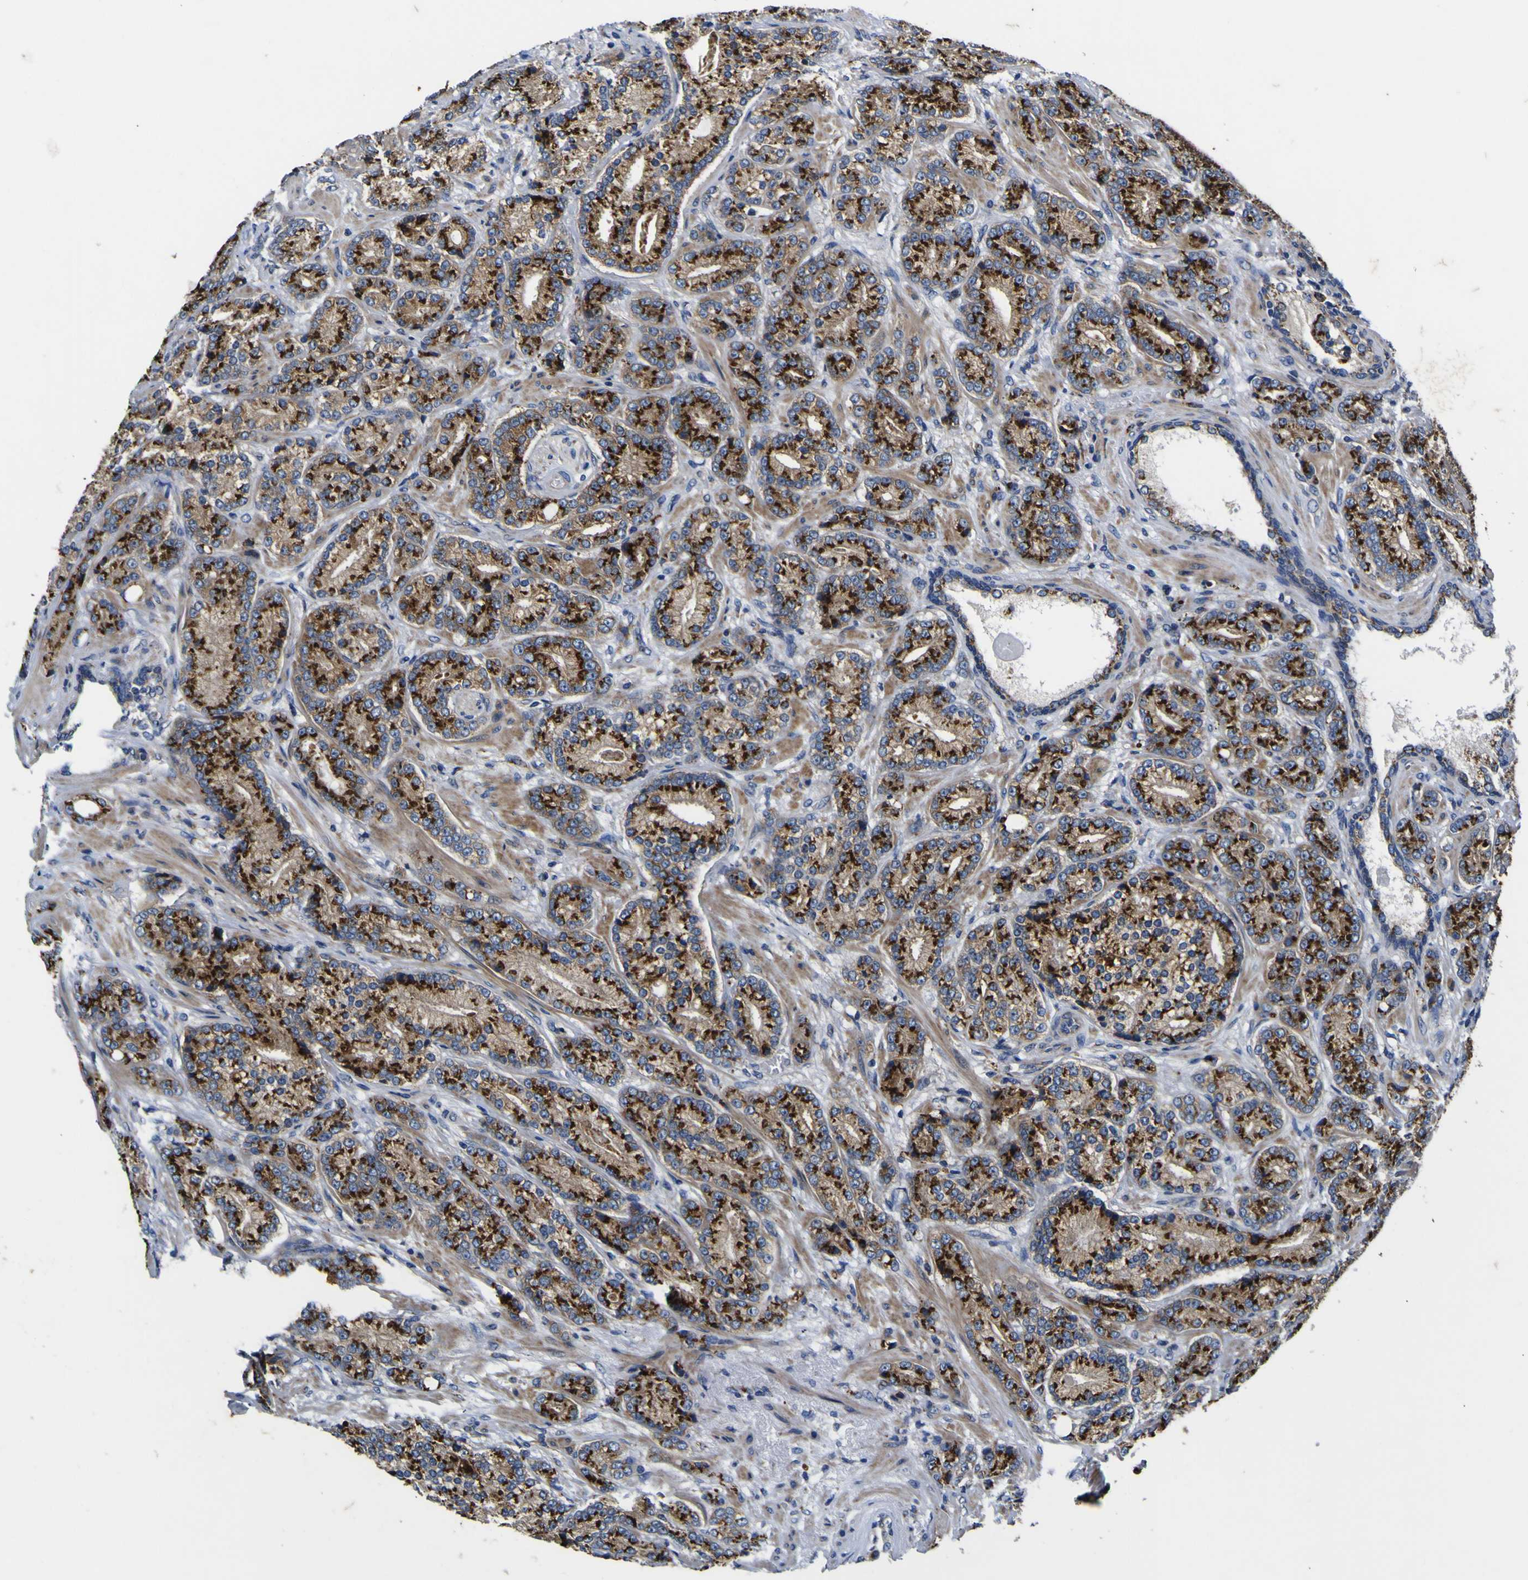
{"staining": {"intensity": "strong", "quantity": ">75%", "location": "cytoplasmic/membranous"}, "tissue": "prostate cancer", "cell_type": "Tumor cells", "image_type": "cancer", "snomed": [{"axis": "morphology", "description": "Adenocarcinoma, High grade"}, {"axis": "topography", "description": "Prostate"}], "caption": "DAB immunohistochemical staining of human high-grade adenocarcinoma (prostate) displays strong cytoplasmic/membranous protein positivity in approximately >75% of tumor cells.", "gene": "COA1", "patient": {"sex": "male", "age": 61}}